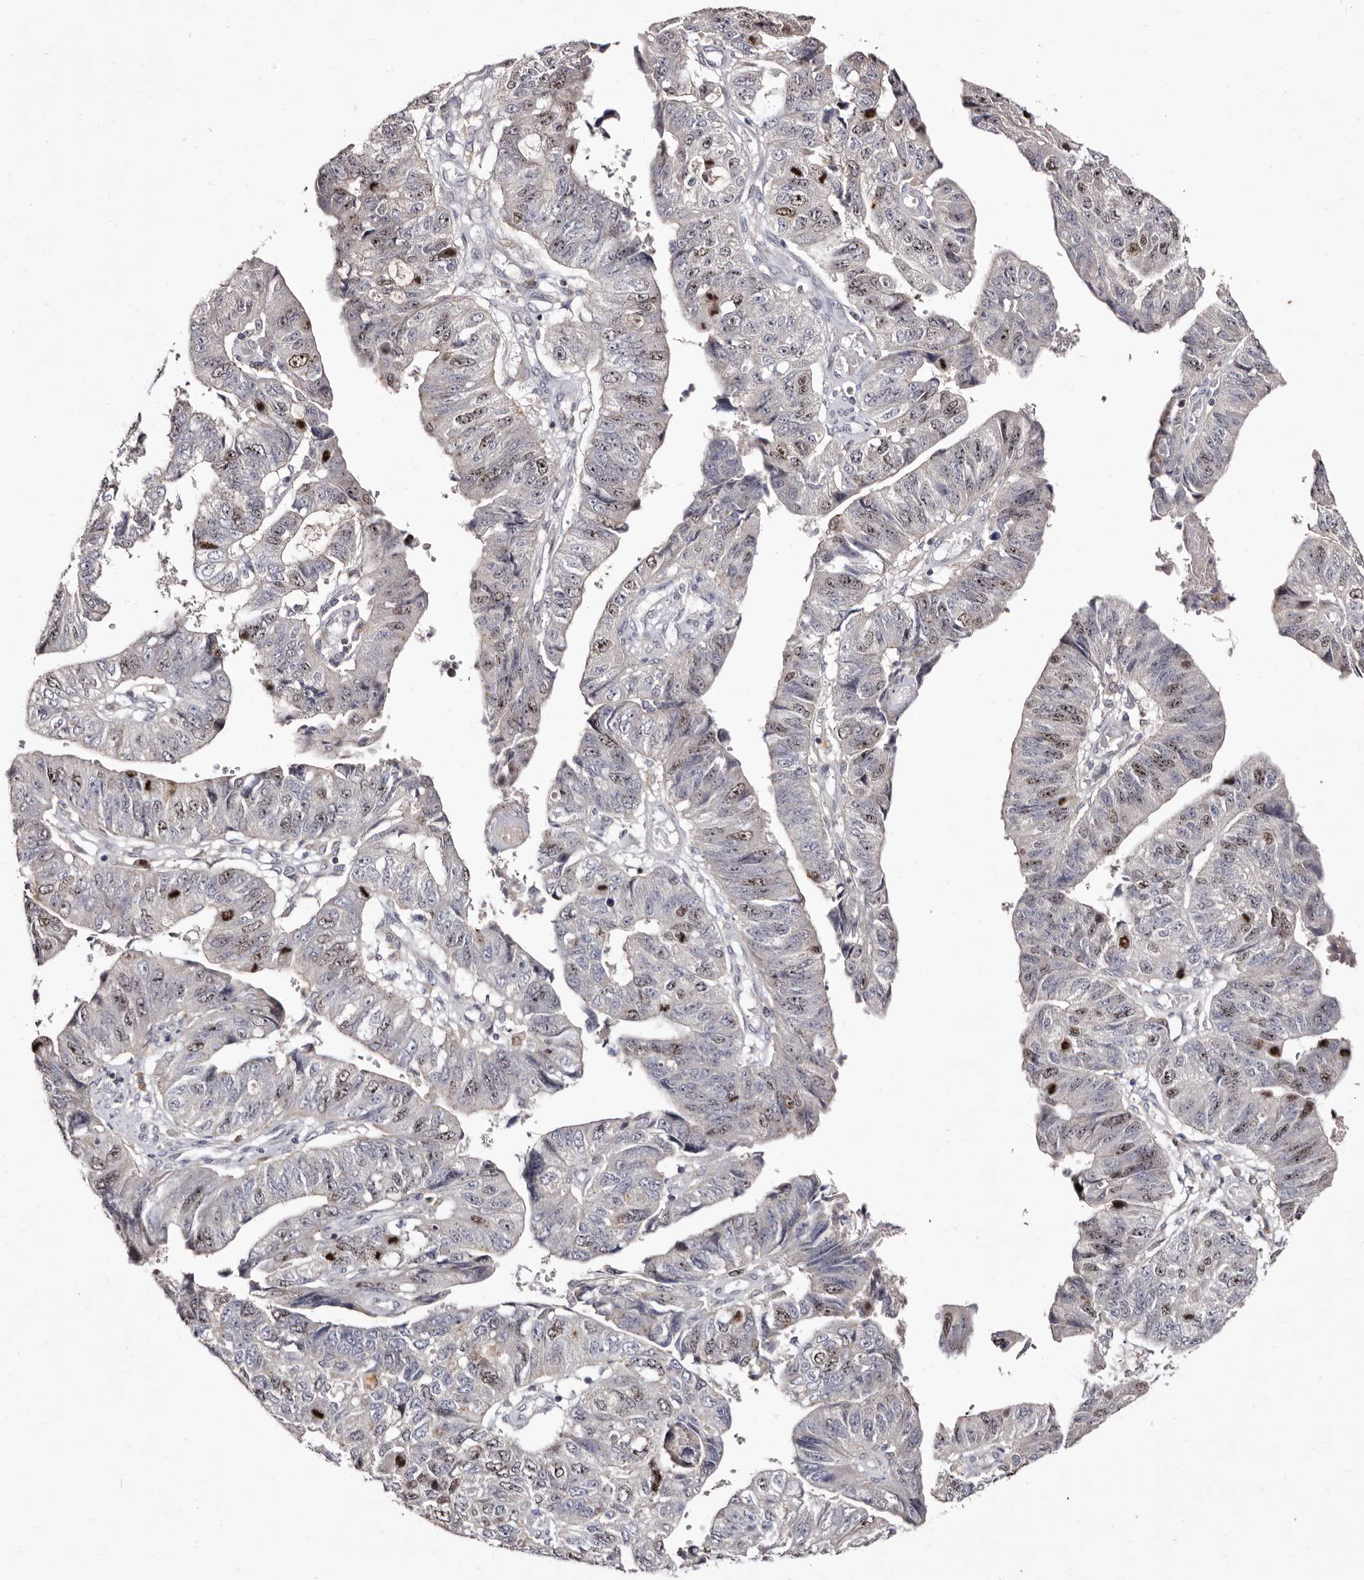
{"staining": {"intensity": "moderate", "quantity": "<25%", "location": "nuclear"}, "tissue": "stomach cancer", "cell_type": "Tumor cells", "image_type": "cancer", "snomed": [{"axis": "morphology", "description": "Adenocarcinoma, NOS"}, {"axis": "topography", "description": "Stomach"}], "caption": "IHC photomicrograph of stomach cancer (adenocarcinoma) stained for a protein (brown), which exhibits low levels of moderate nuclear staining in approximately <25% of tumor cells.", "gene": "CDCA8", "patient": {"sex": "male", "age": 59}}